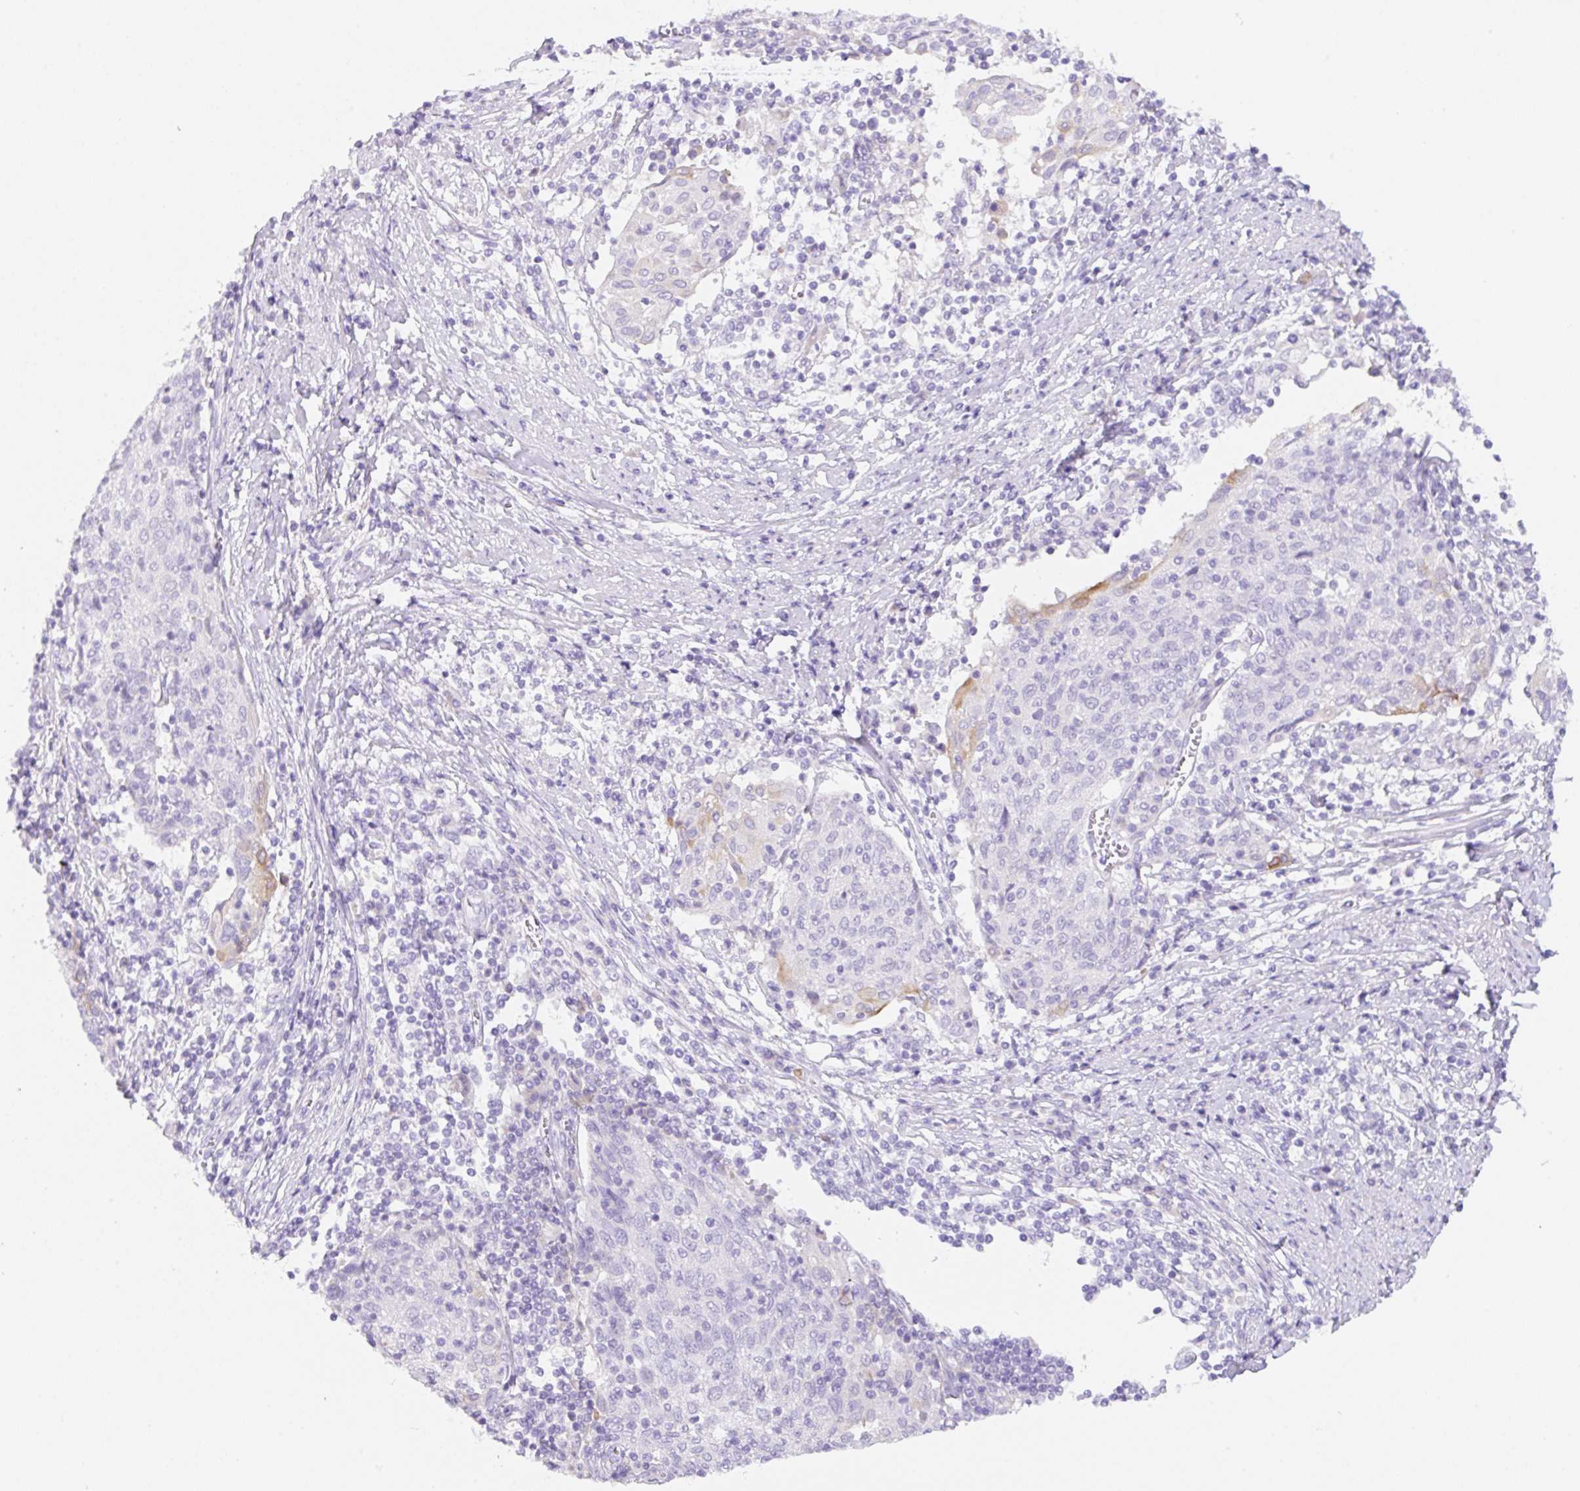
{"staining": {"intensity": "moderate", "quantity": "<25%", "location": "cytoplasmic/membranous"}, "tissue": "cervical cancer", "cell_type": "Tumor cells", "image_type": "cancer", "snomed": [{"axis": "morphology", "description": "Squamous cell carcinoma, NOS"}, {"axis": "topography", "description": "Cervix"}], "caption": "Brown immunohistochemical staining in cervical cancer (squamous cell carcinoma) reveals moderate cytoplasmic/membranous positivity in about <25% of tumor cells.", "gene": "KLK8", "patient": {"sex": "female", "age": 52}}